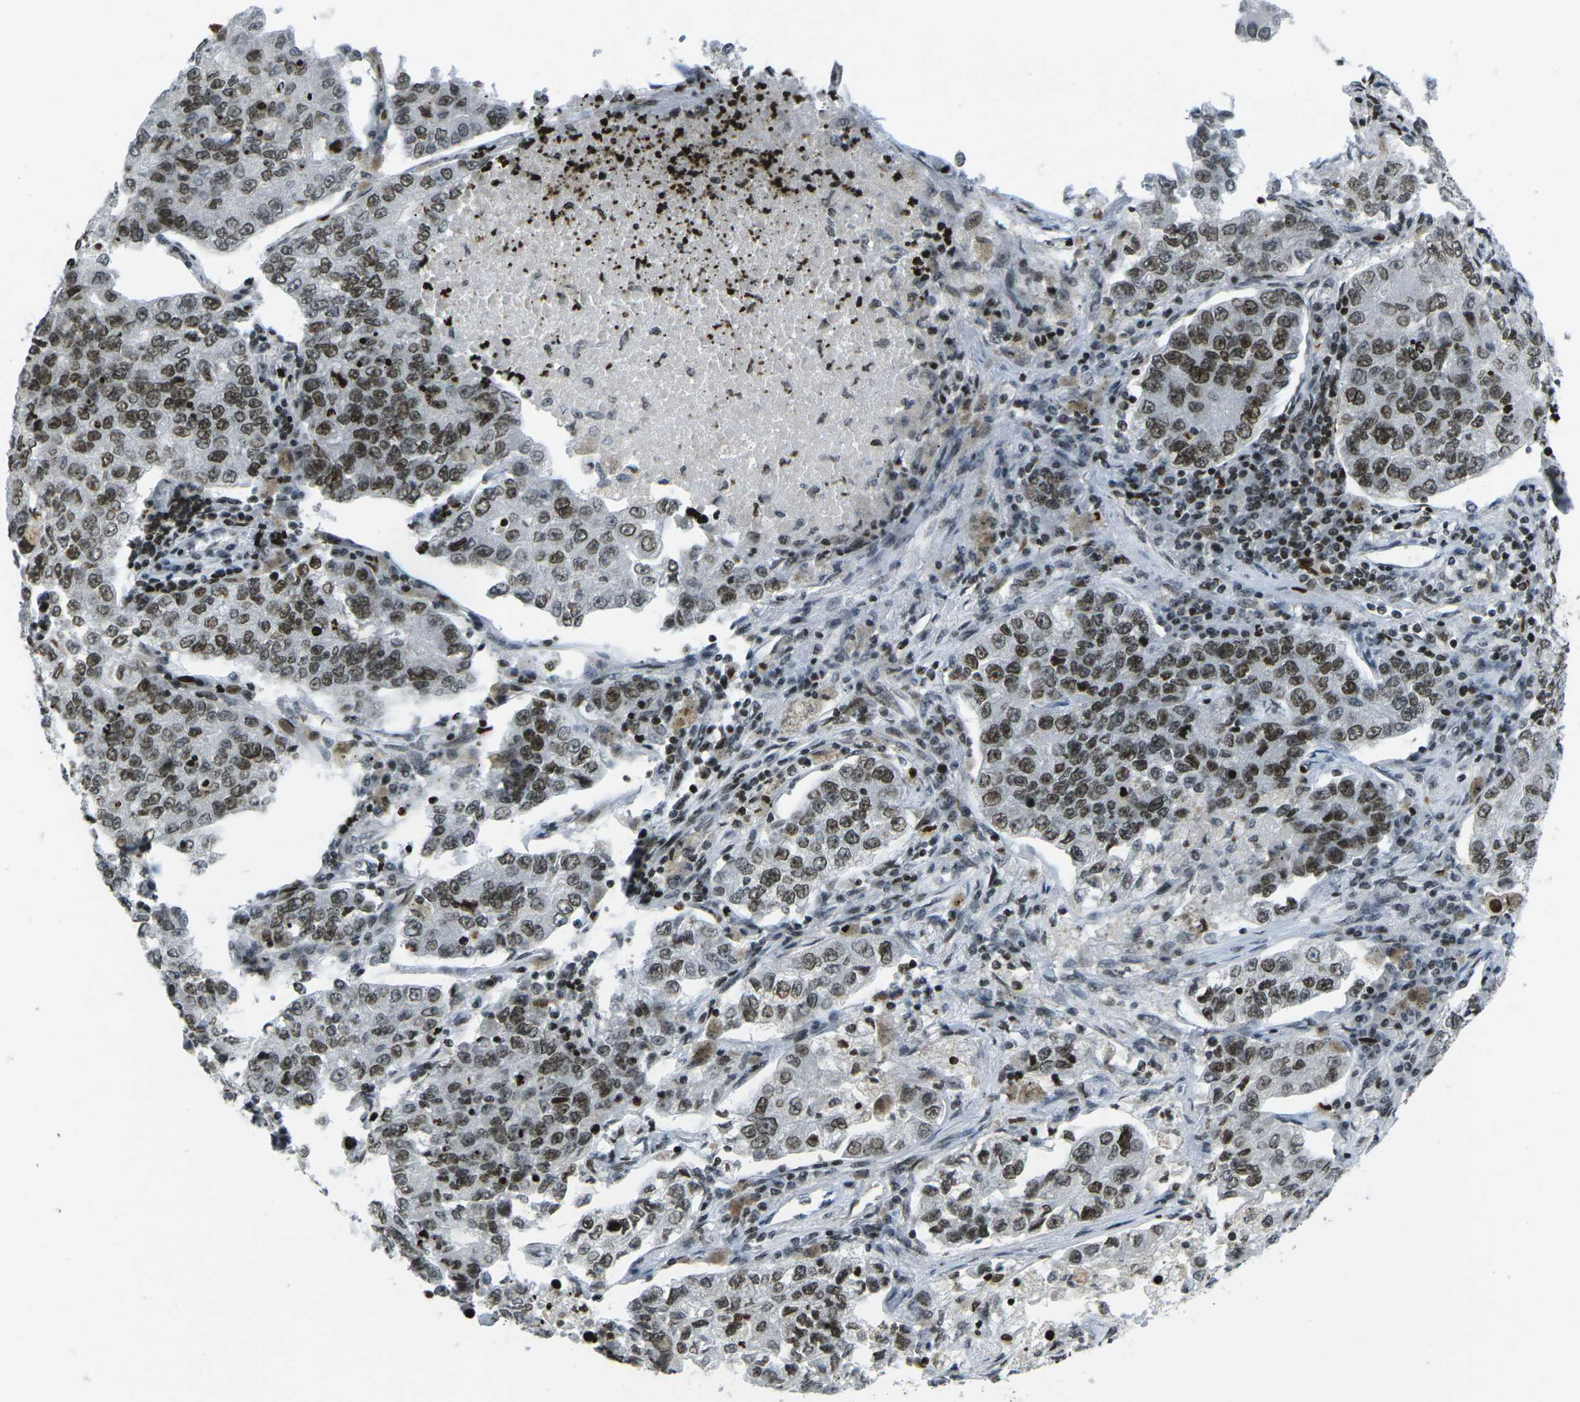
{"staining": {"intensity": "moderate", "quantity": ">75%", "location": "nuclear"}, "tissue": "lung cancer", "cell_type": "Tumor cells", "image_type": "cancer", "snomed": [{"axis": "morphology", "description": "Adenocarcinoma, NOS"}, {"axis": "topography", "description": "Lung"}], "caption": "Lung cancer stained with IHC demonstrates moderate nuclear expression in approximately >75% of tumor cells.", "gene": "EME1", "patient": {"sex": "male", "age": 49}}